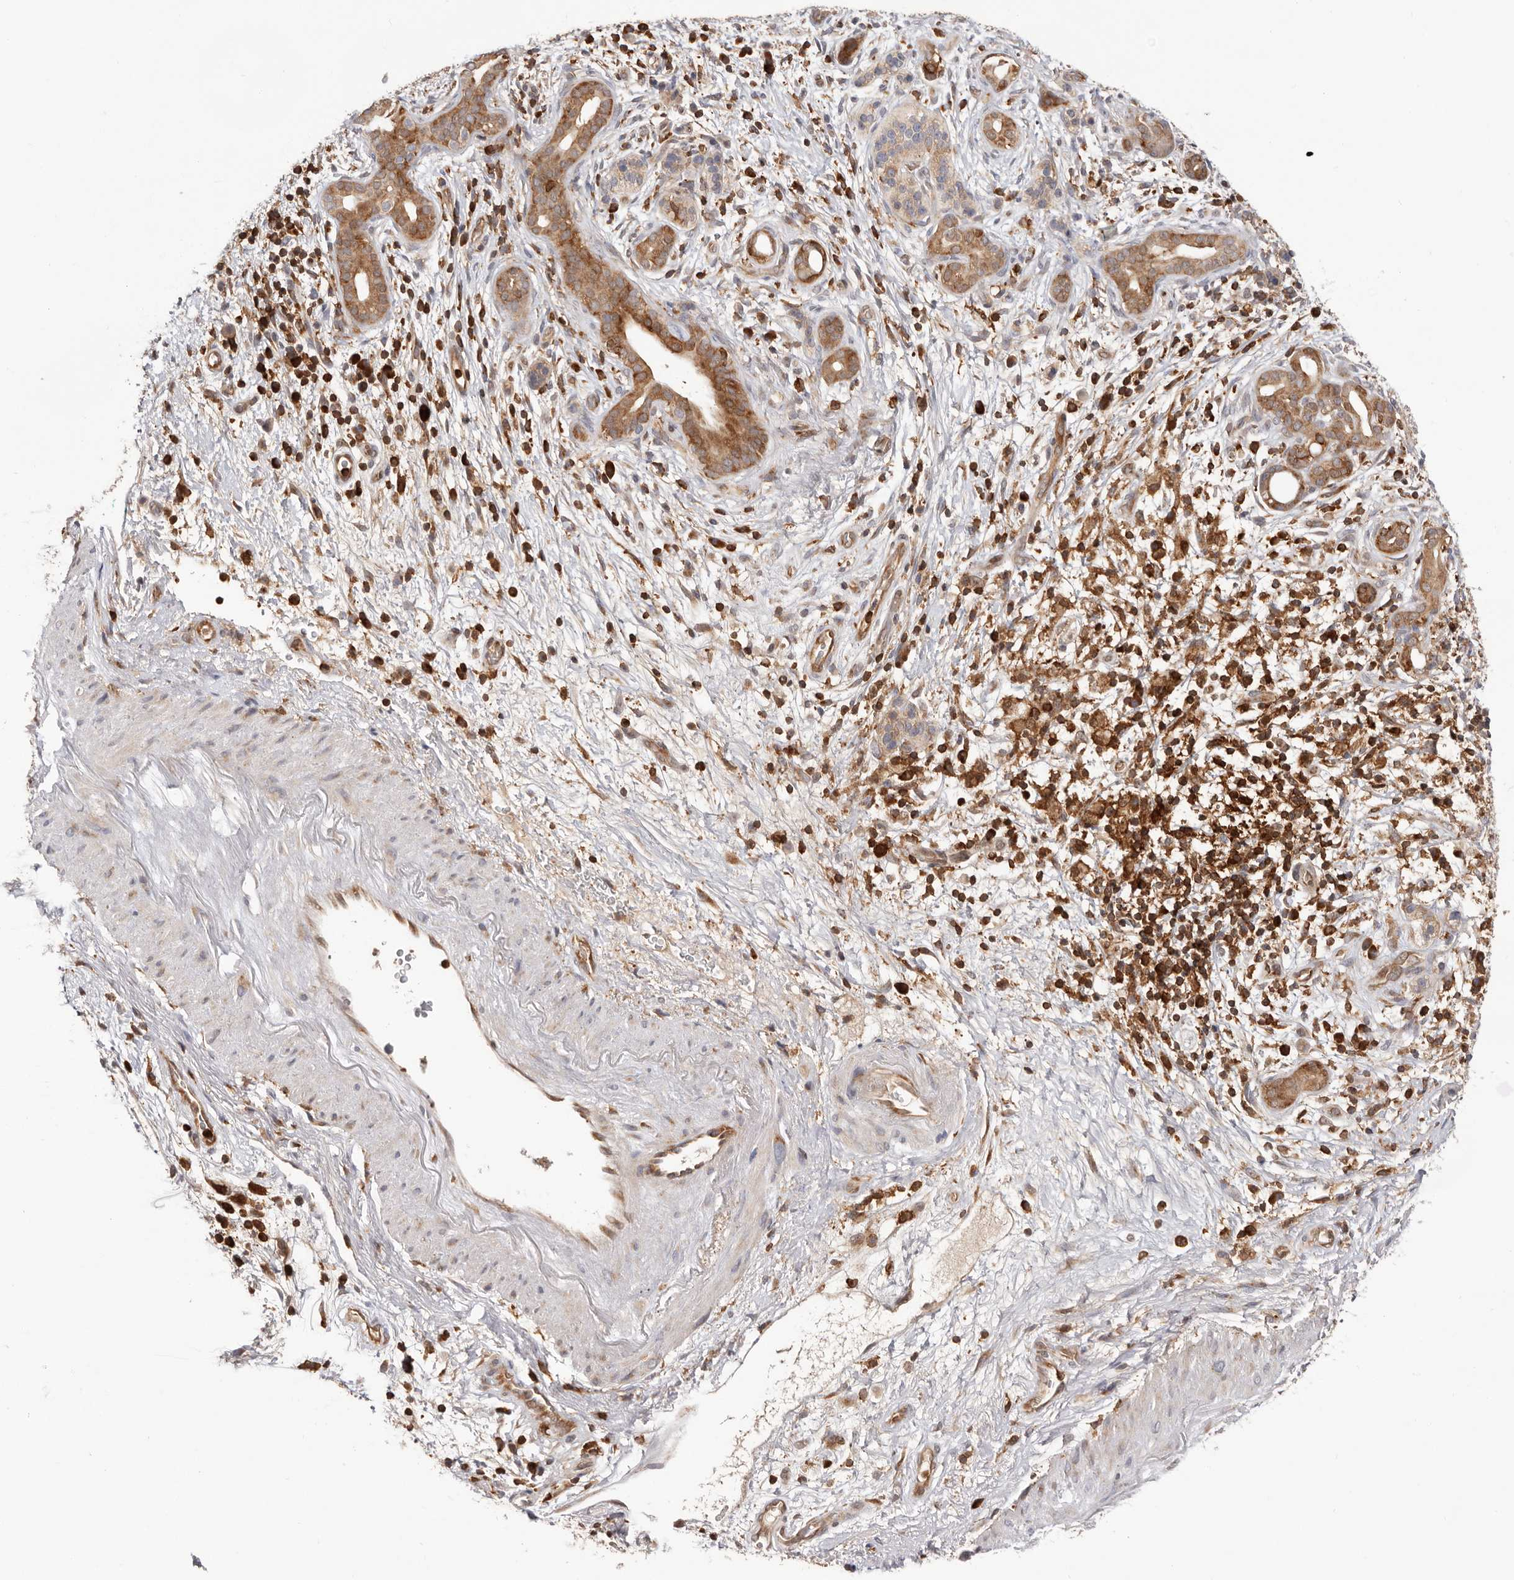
{"staining": {"intensity": "moderate", "quantity": ">75%", "location": "cytoplasmic/membranous"}, "tissue": "pancreatic cancer", "cell_type": "Tumor cells", "image_type": "cancer", "snomed": [{"axis": "morphology", "description": "Adenocarcinoma, NOS"}, {"axis": "topography", "description": "Pancreas"}], "caption": "Tumor cells demonstrate medium levels of moderate cytoplasmic/membranous expression in about >75% of cells in human pancreatic cancer (adenocarcinoma).", "gene": "RNF213", "patient": {"sex": "male", "age": 78}}